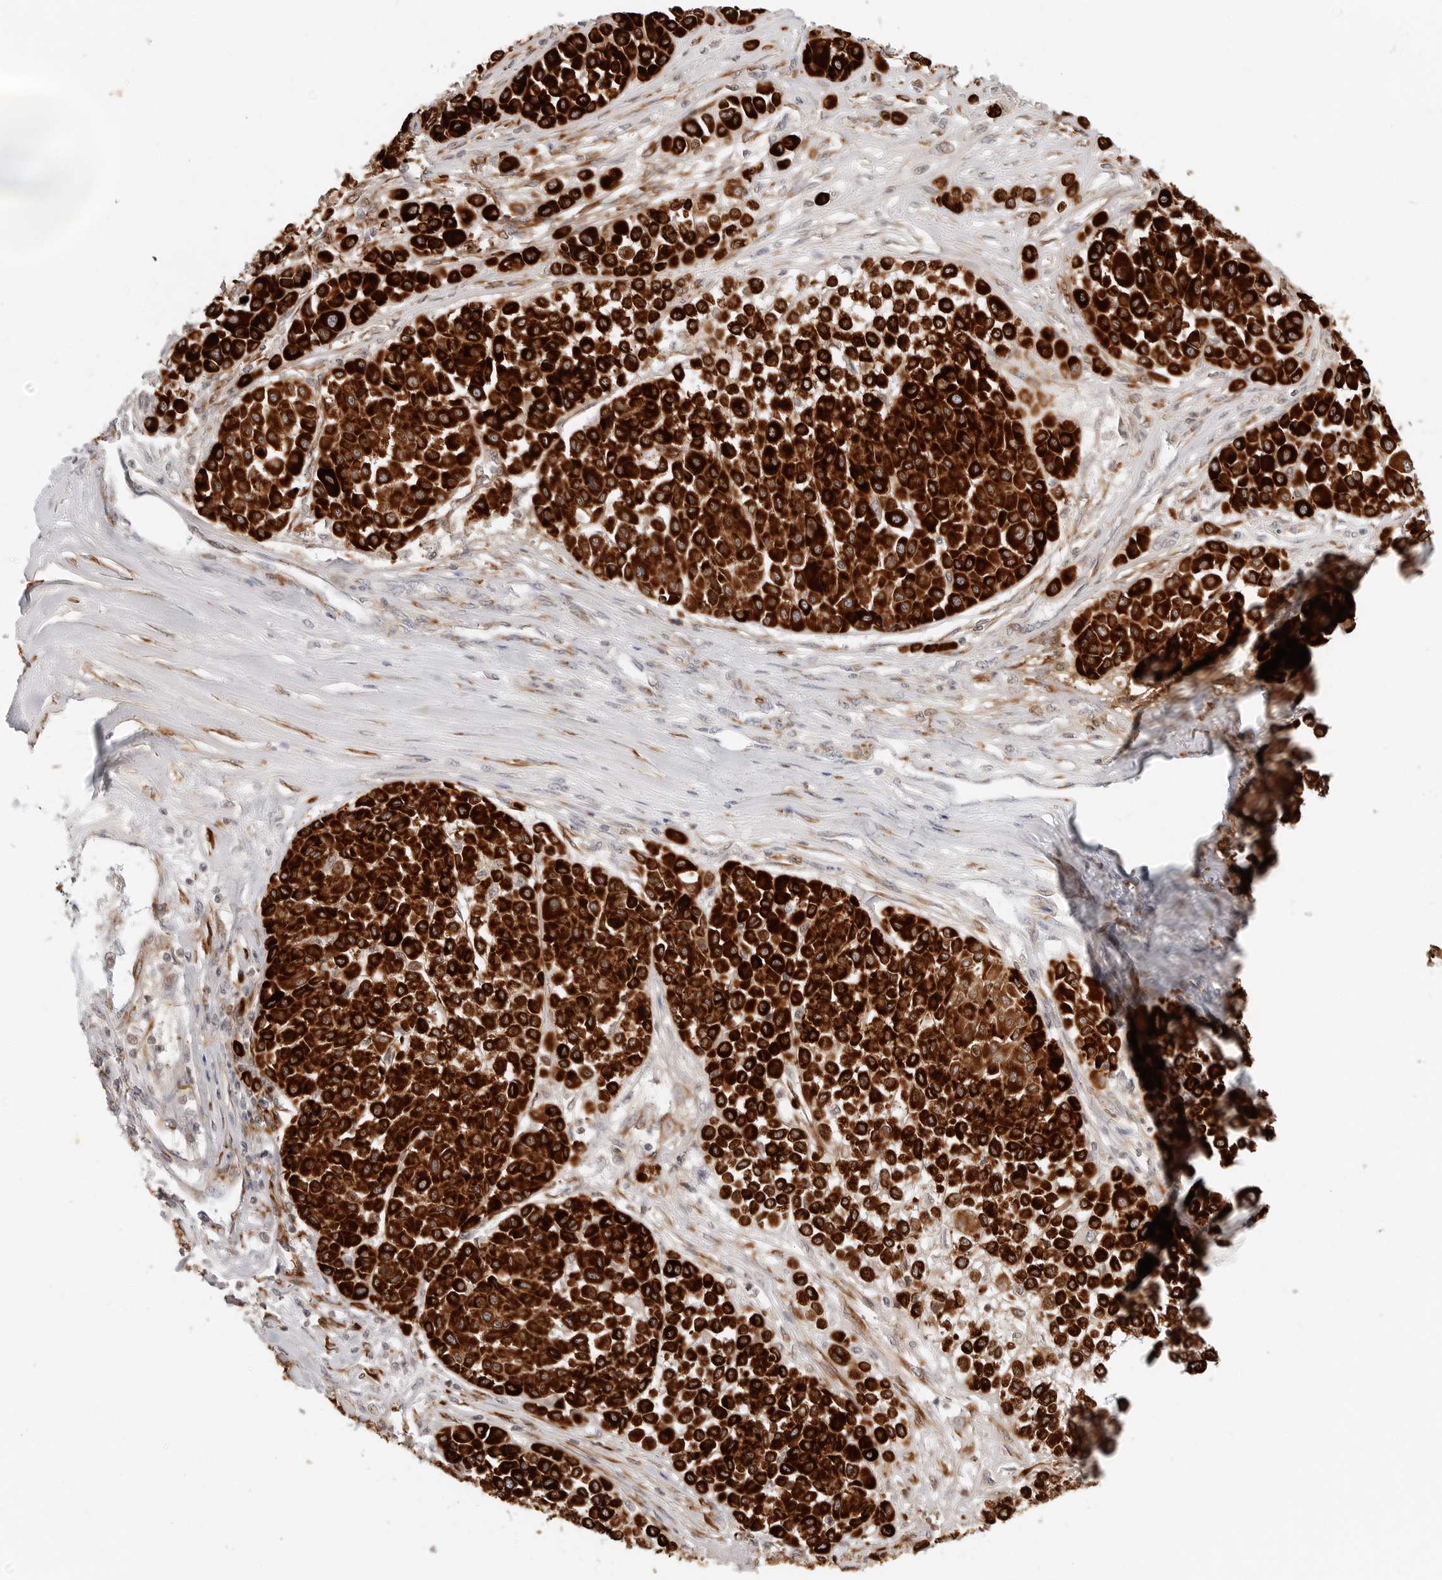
{"staining": {"intensity": "strong", "quantity": ">75%", "location": "cytoplasmic/membranous"}, "tissue": "melanoma", "cell_type": "Tumor cells", "image_type": "cancer", "snomed": [{"axis": "morphology", "description": "Malignant melanoma, Metastatic site"}, {"axis": "topography", "description": "Soft tissue"}], "caption": "Immunohistochemical staining of melanoma reveals high levels of strong cytoplasmic/membranous protein positivity in about >75% of tumor cells.", "gene": "C1QTNF1", "patient": {"sex": "male", "age": 41}}